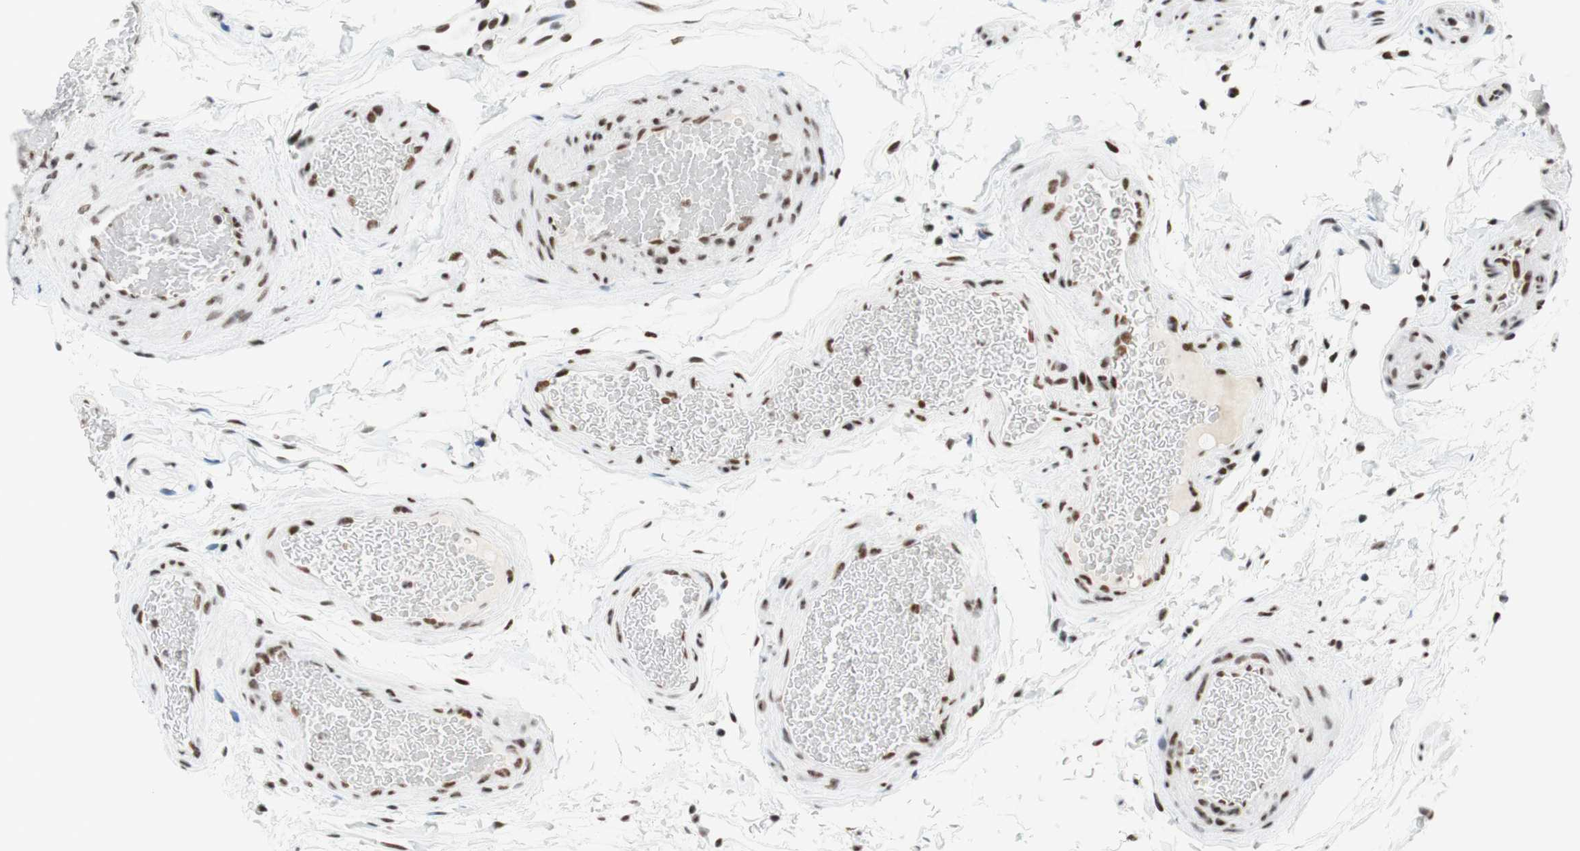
{"staining": {"intensity": "moderate", "quantity": ">75%", "location": "nuclear"}, "tissue": "epididymis", "cell_type": "Glandular cells", "image_type": "normal", "snomed": [{"axis": "morphology", "description": "Normal tissue, NOS"}, {"axis": "topography", "description": "Epididymis"}], "caption": "A micrograph of human epididymis stained for a protein reveals moderate nuclear brown staining in glandular cells. (Stains: DAB (3,3'-diaminobenzidine) in brown, nuclei in blue, Microscopy: brightfield microscopy at high magnification).", "gene": "RNF20", "patient": {"sex": "male", "age": 36}}